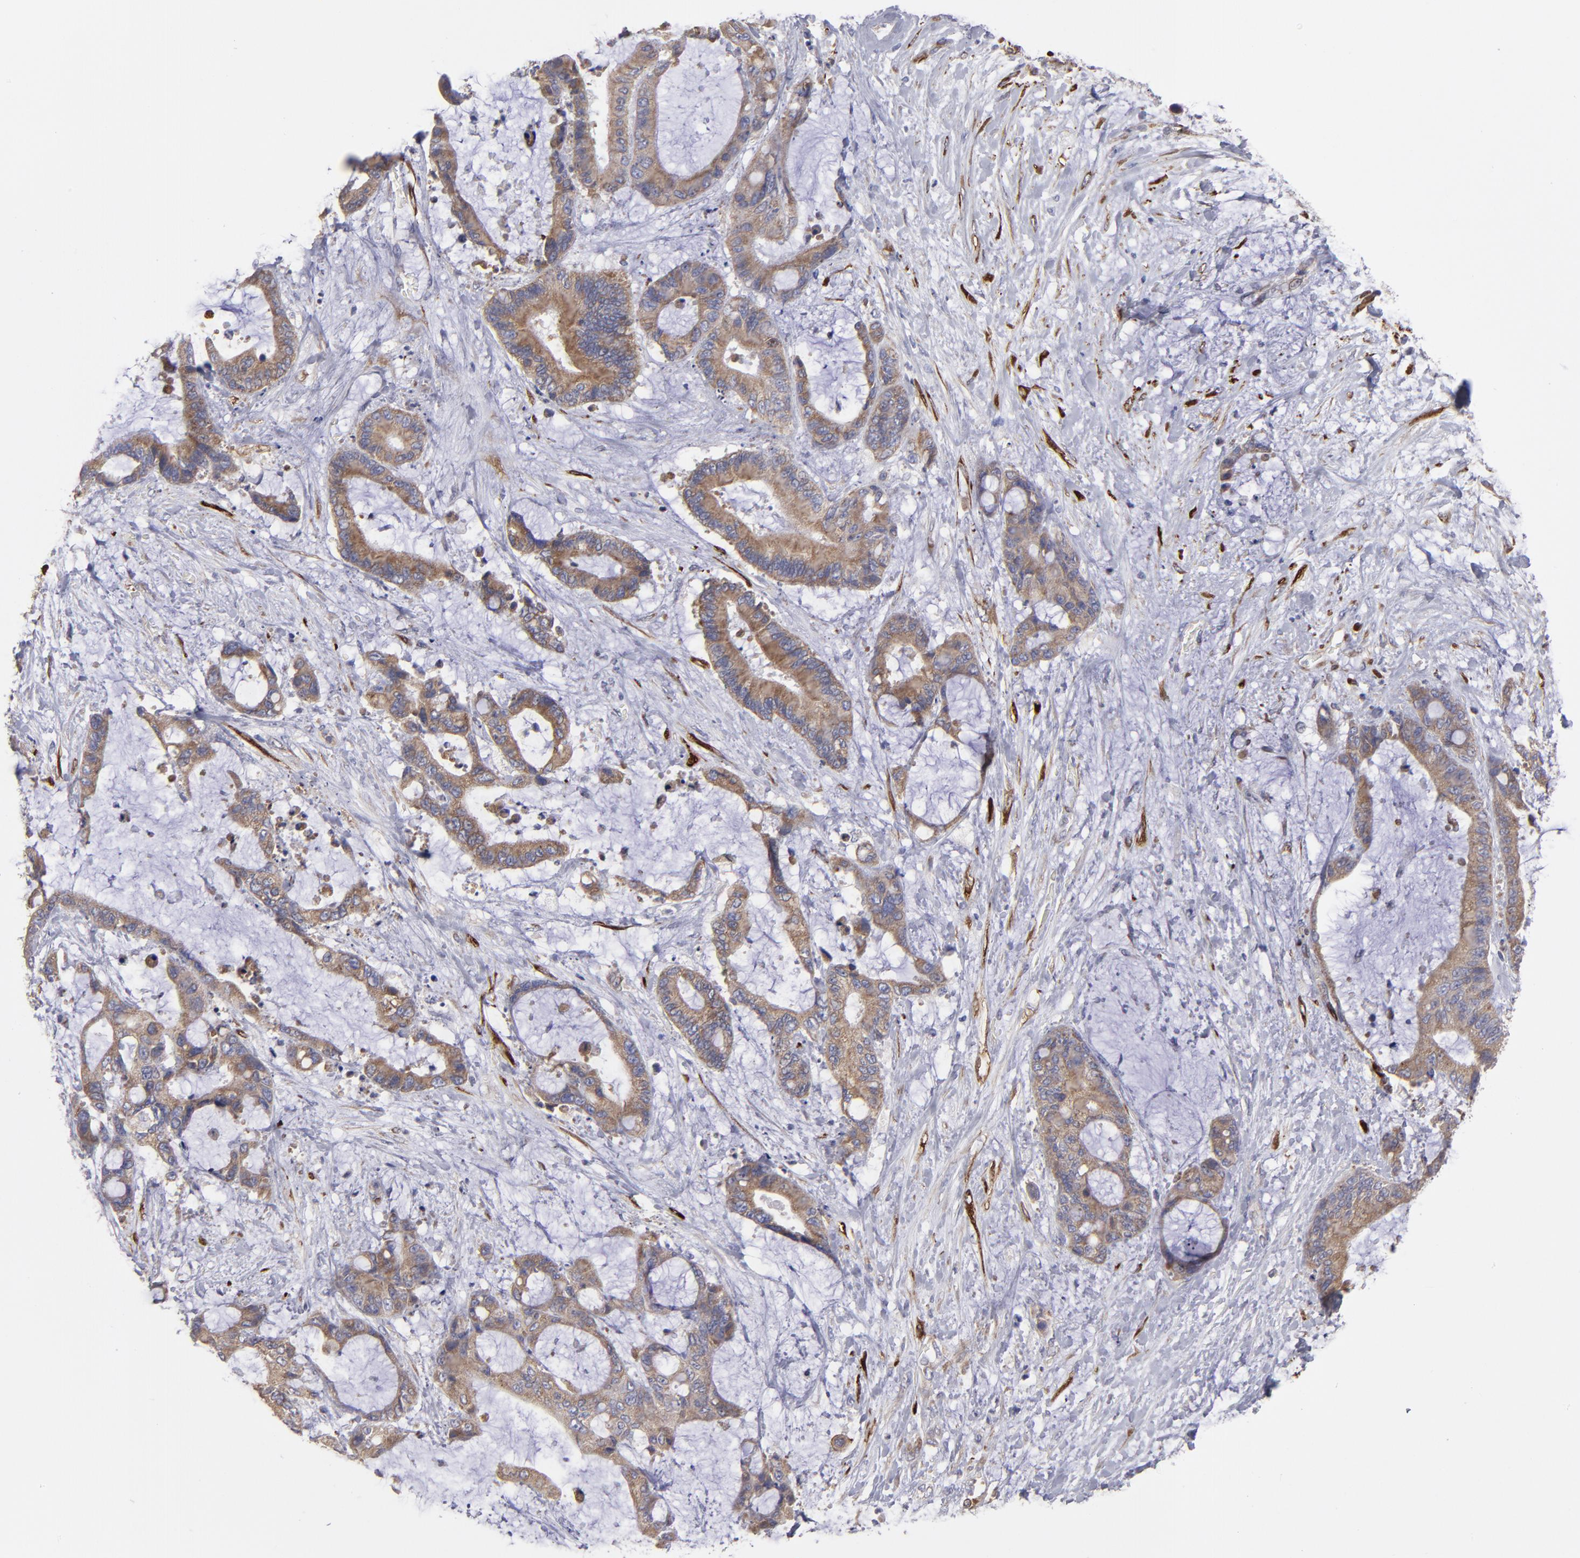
{"staining": {"intensity": "moderate", "quantity": ">75%", "location": "cytoplasmic/membranous"}, "tissue": "liver cancer", "cell_type": "Tumor cells", "image_type": "cancer", "snomed": [{"axis": "morphology", "description": "Cholangiocarcinoma"}, {"axis": "topography", "description": "Liver"}], "caption": "Immunohistochemical staining of human liver cholangiocarcinoma reveals medium levels of moderate cytoplasmic/membranous protein staining in approximately >75% of tumor cells.", "gene": "SLMAP", "patient": {"sex": "female", "age": 73}}